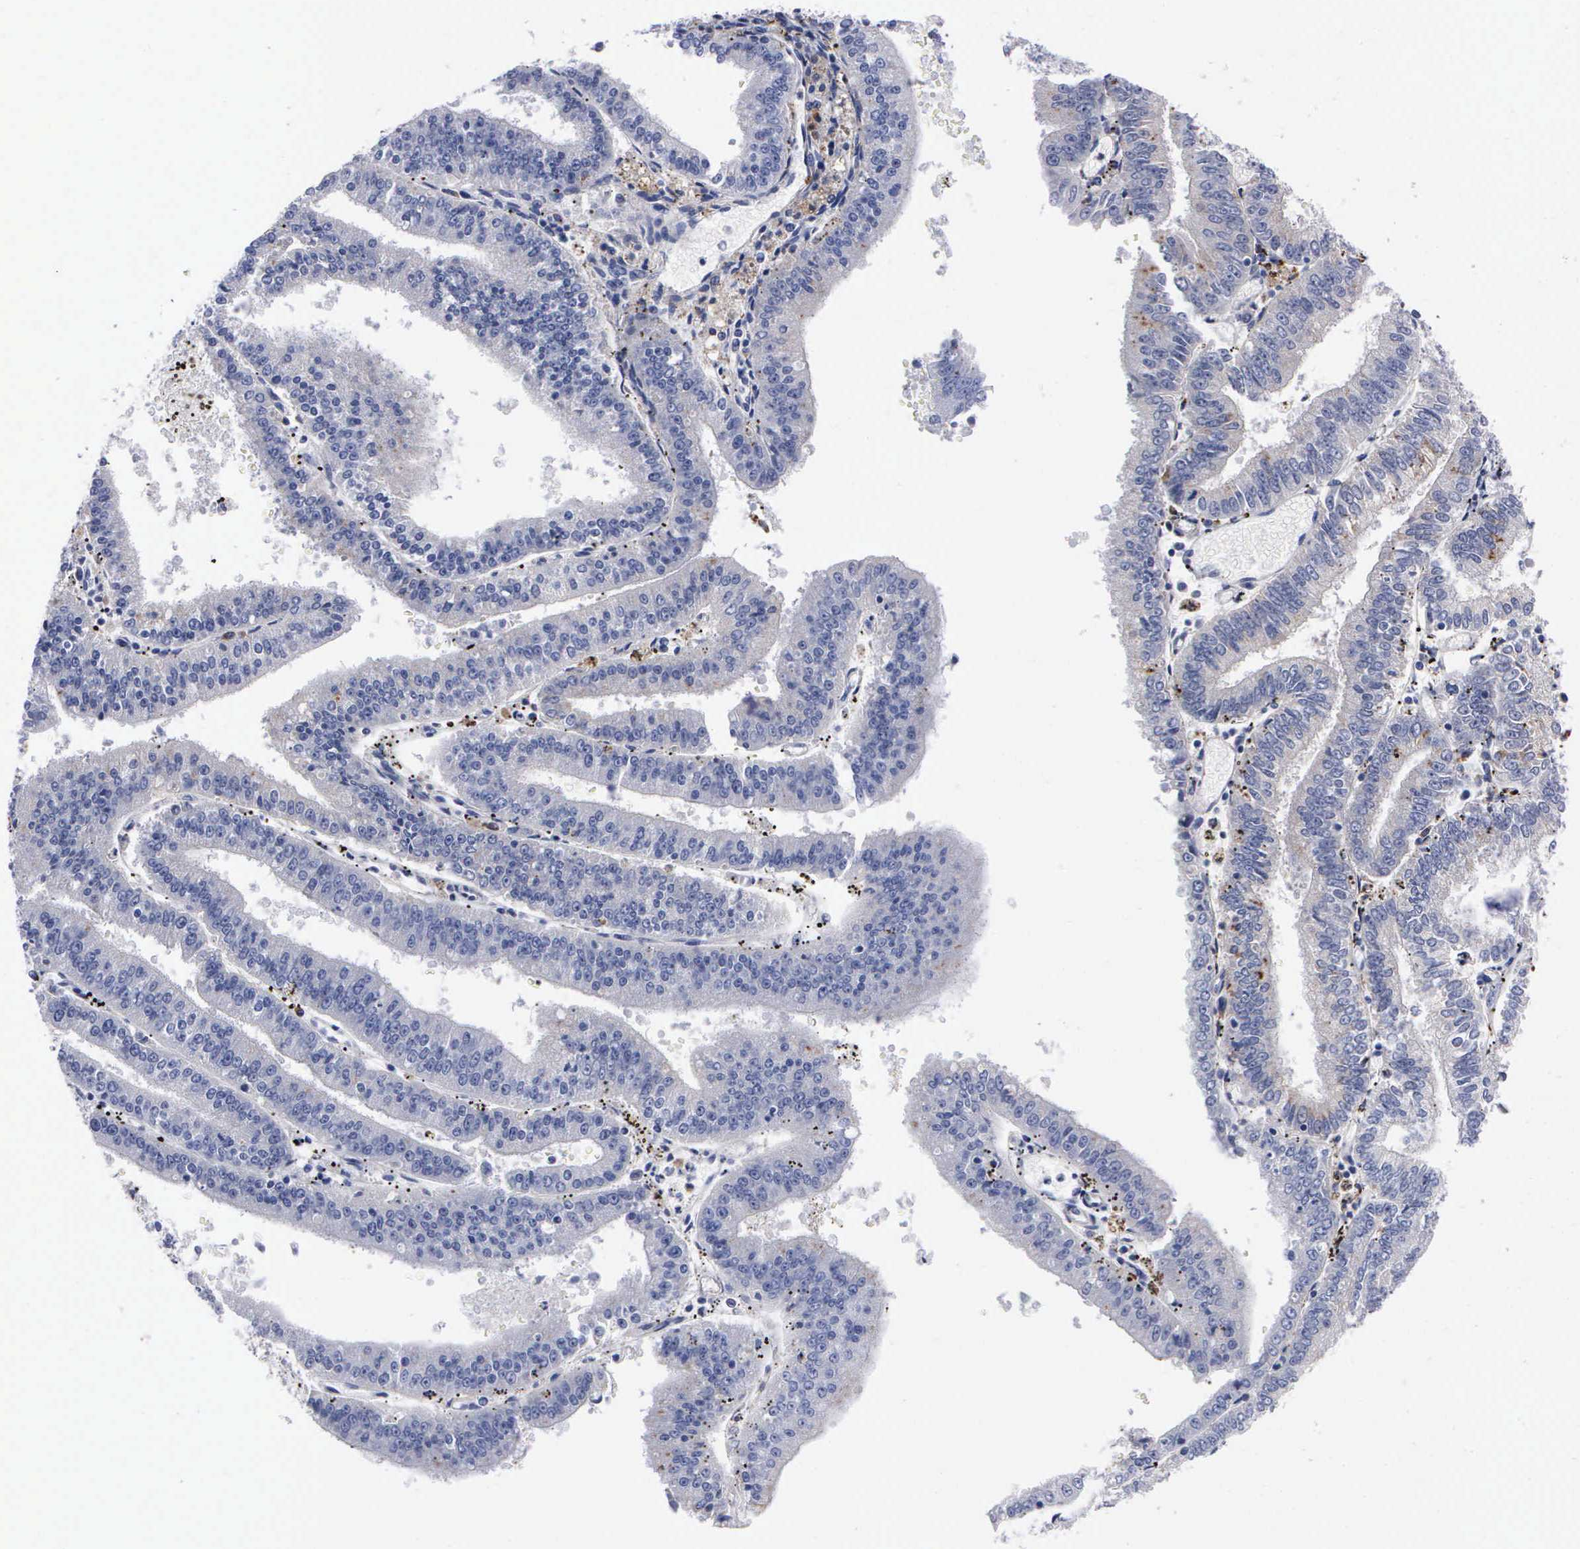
{"staining": {"intensity": "weak", "quantity": "<25%", "location": "cytoplasmic/membranous"}, "tissue": "endometrial cancer", "cell_type": "Tumor cells", "image_type": "cancer", "snomed": [{"axis": "morphology", "description": "Adenocarcinoma, NOS"}, {"axis": "topography", "description": "Endometrium"}], "caption": "Immunohistochemistry (IHC) of human adenocarcinoma (endometrial) demonstrates no expression in tumor cells.", "gene": "CTSH", "patient": {"sex": "female", "age": 66}}